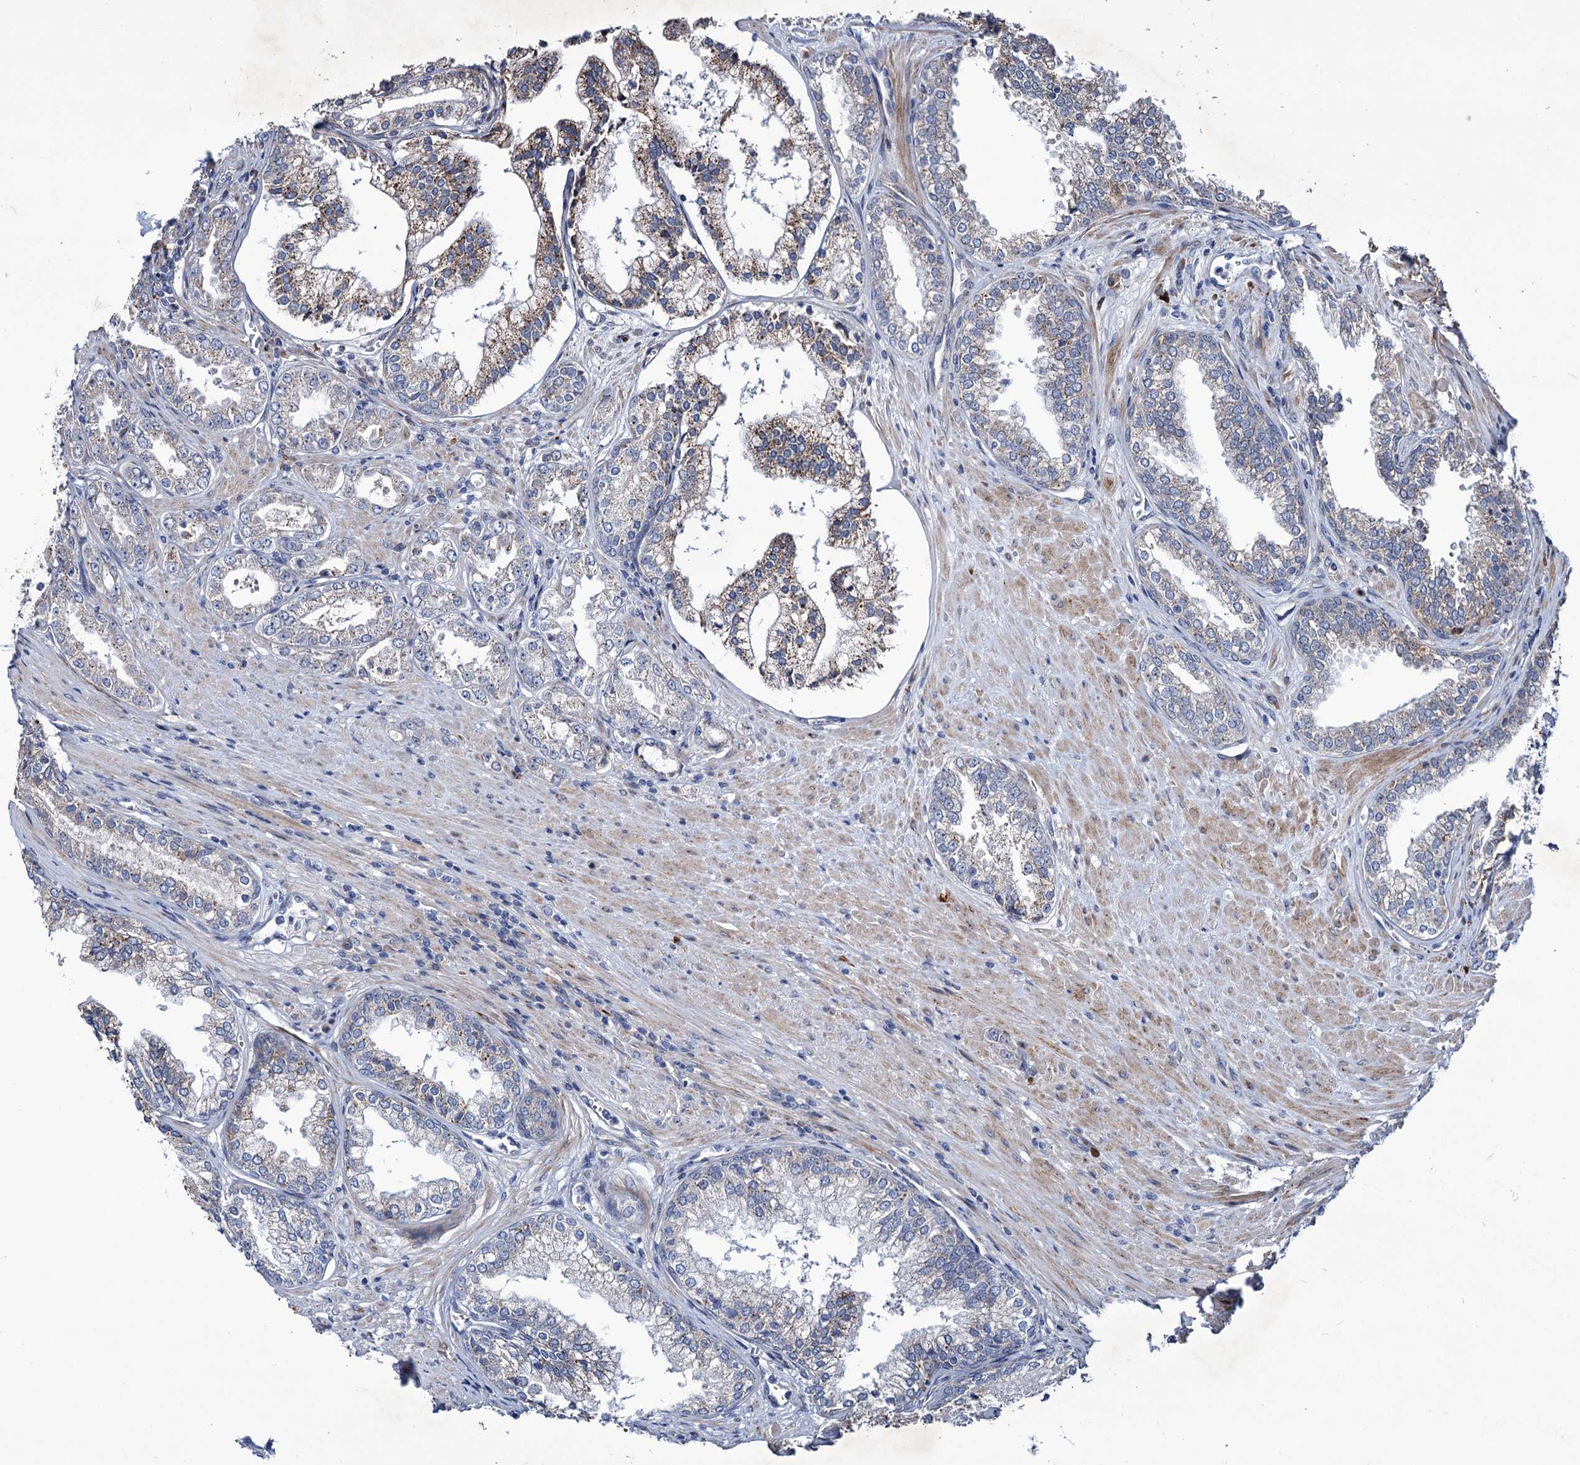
{"staining": {"intensity": "weak", "quantity": "<25%", "location": "cytoplasmic/membranous"}, "tissue": "prostate cancer", "cell_type": "Tumor cells", "image_type": "cancer", "snomed": [{"axis": "morphology", "description": "Adenocarcinoma, High grade"}, {"axis": "topography", "description": "Prostate"}], "caption": "High magnification brightfield microscopy of prostate adenocarcinoma (high-grade) stained with DAB (brown) and counterstained with hematoxylin (blue): tumor cells show no significant positivity.", "gene": "TUBGCP5", "patient": {"sex": "male", "age": 72}}